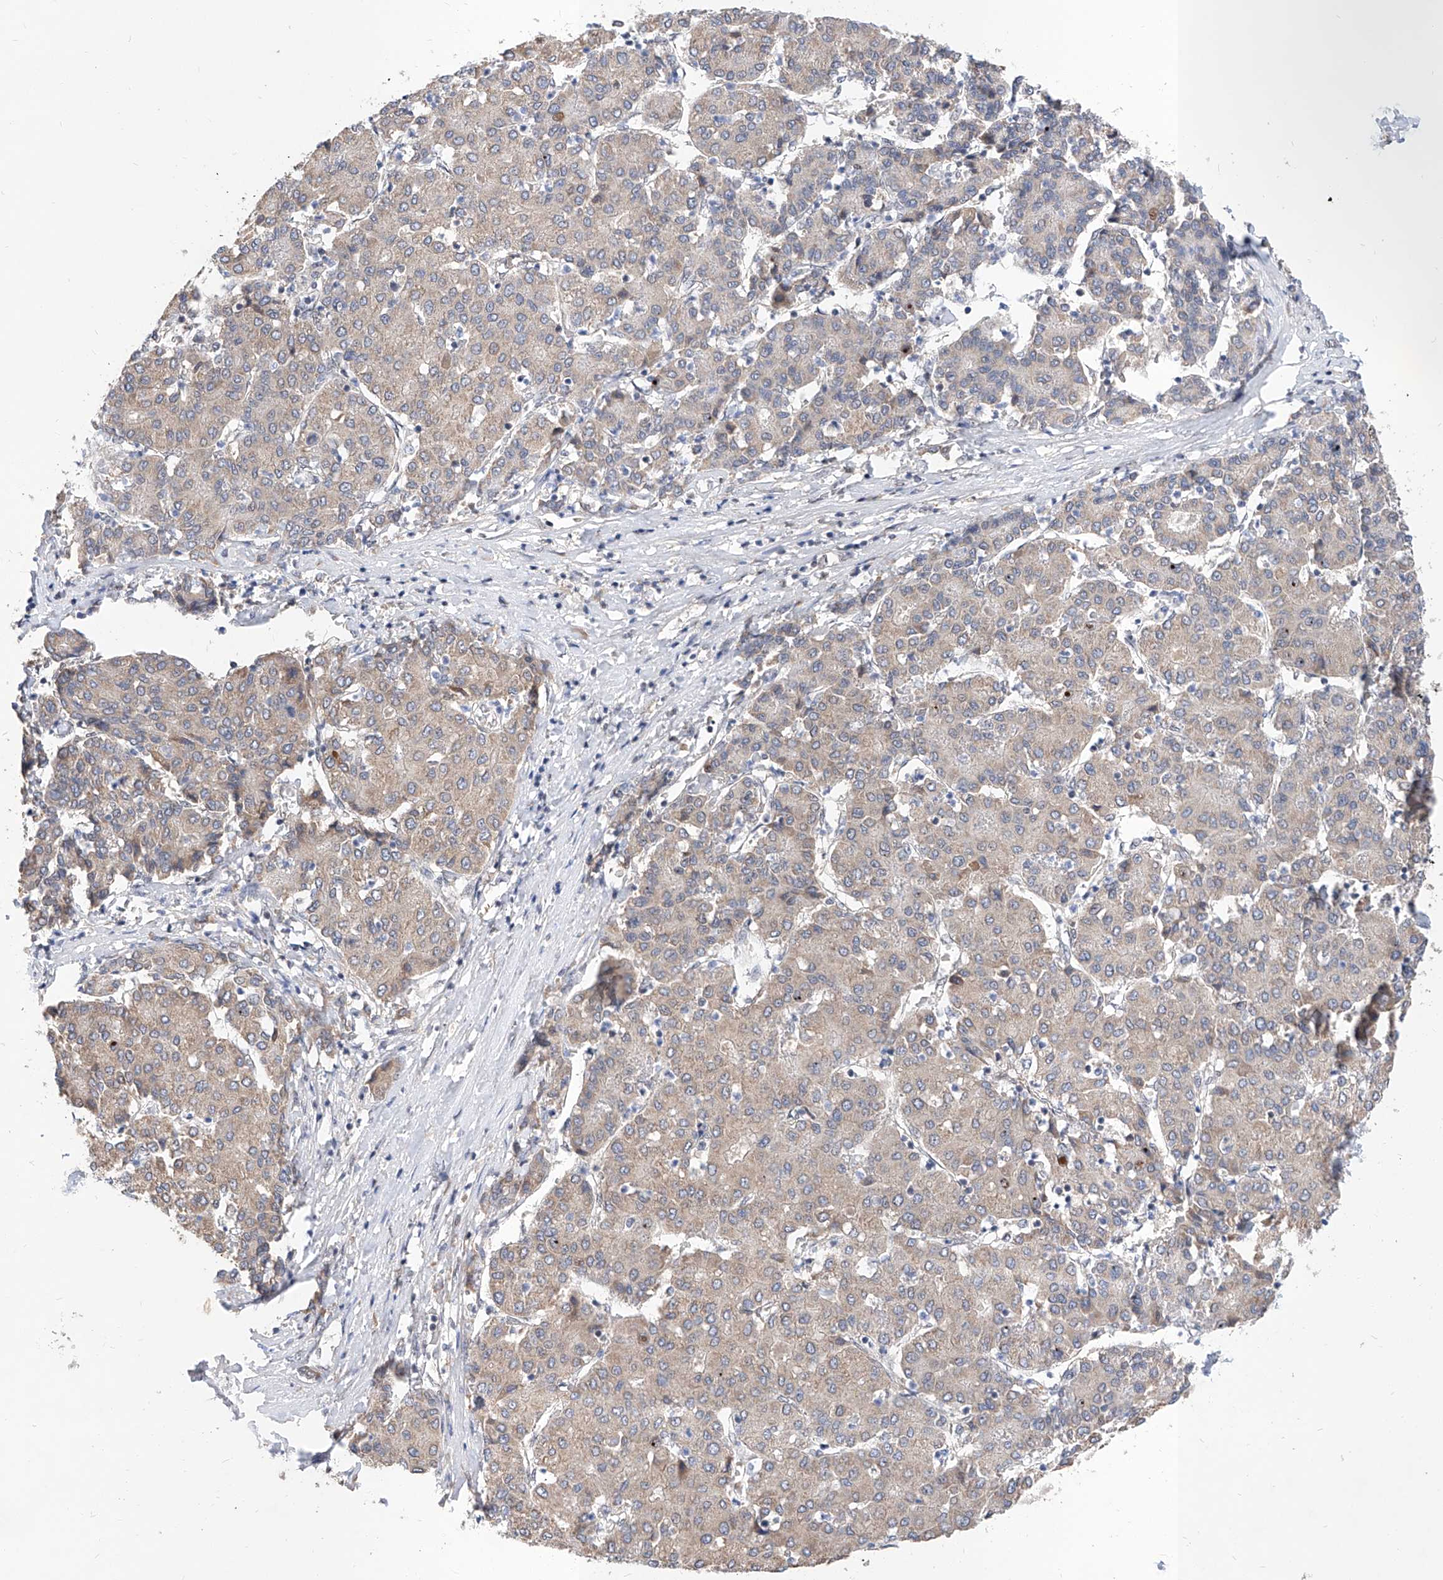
{"staining": {"intensity": "weak", "quantity": "<25%", "location": "cytoplasmic/membranous"}, "tissue": "liver cancer", "cell_type": "Tumor cells", "image_type": "cancer", "snomed": [{"axis": "morphology", "description": "Carcinoma, Hepatocellular, NOS"}, {"axis": "topography", "description": "Liver"}], "caption": "DAB (3,3'-diaminobenzidine) immunohistochemical staining of human hepatocellular carcinoma (liver) reveals no significant positivity in tumor cells.", "gene": "CARMIL3", "patient": {"sex": "male", "age": 65}}